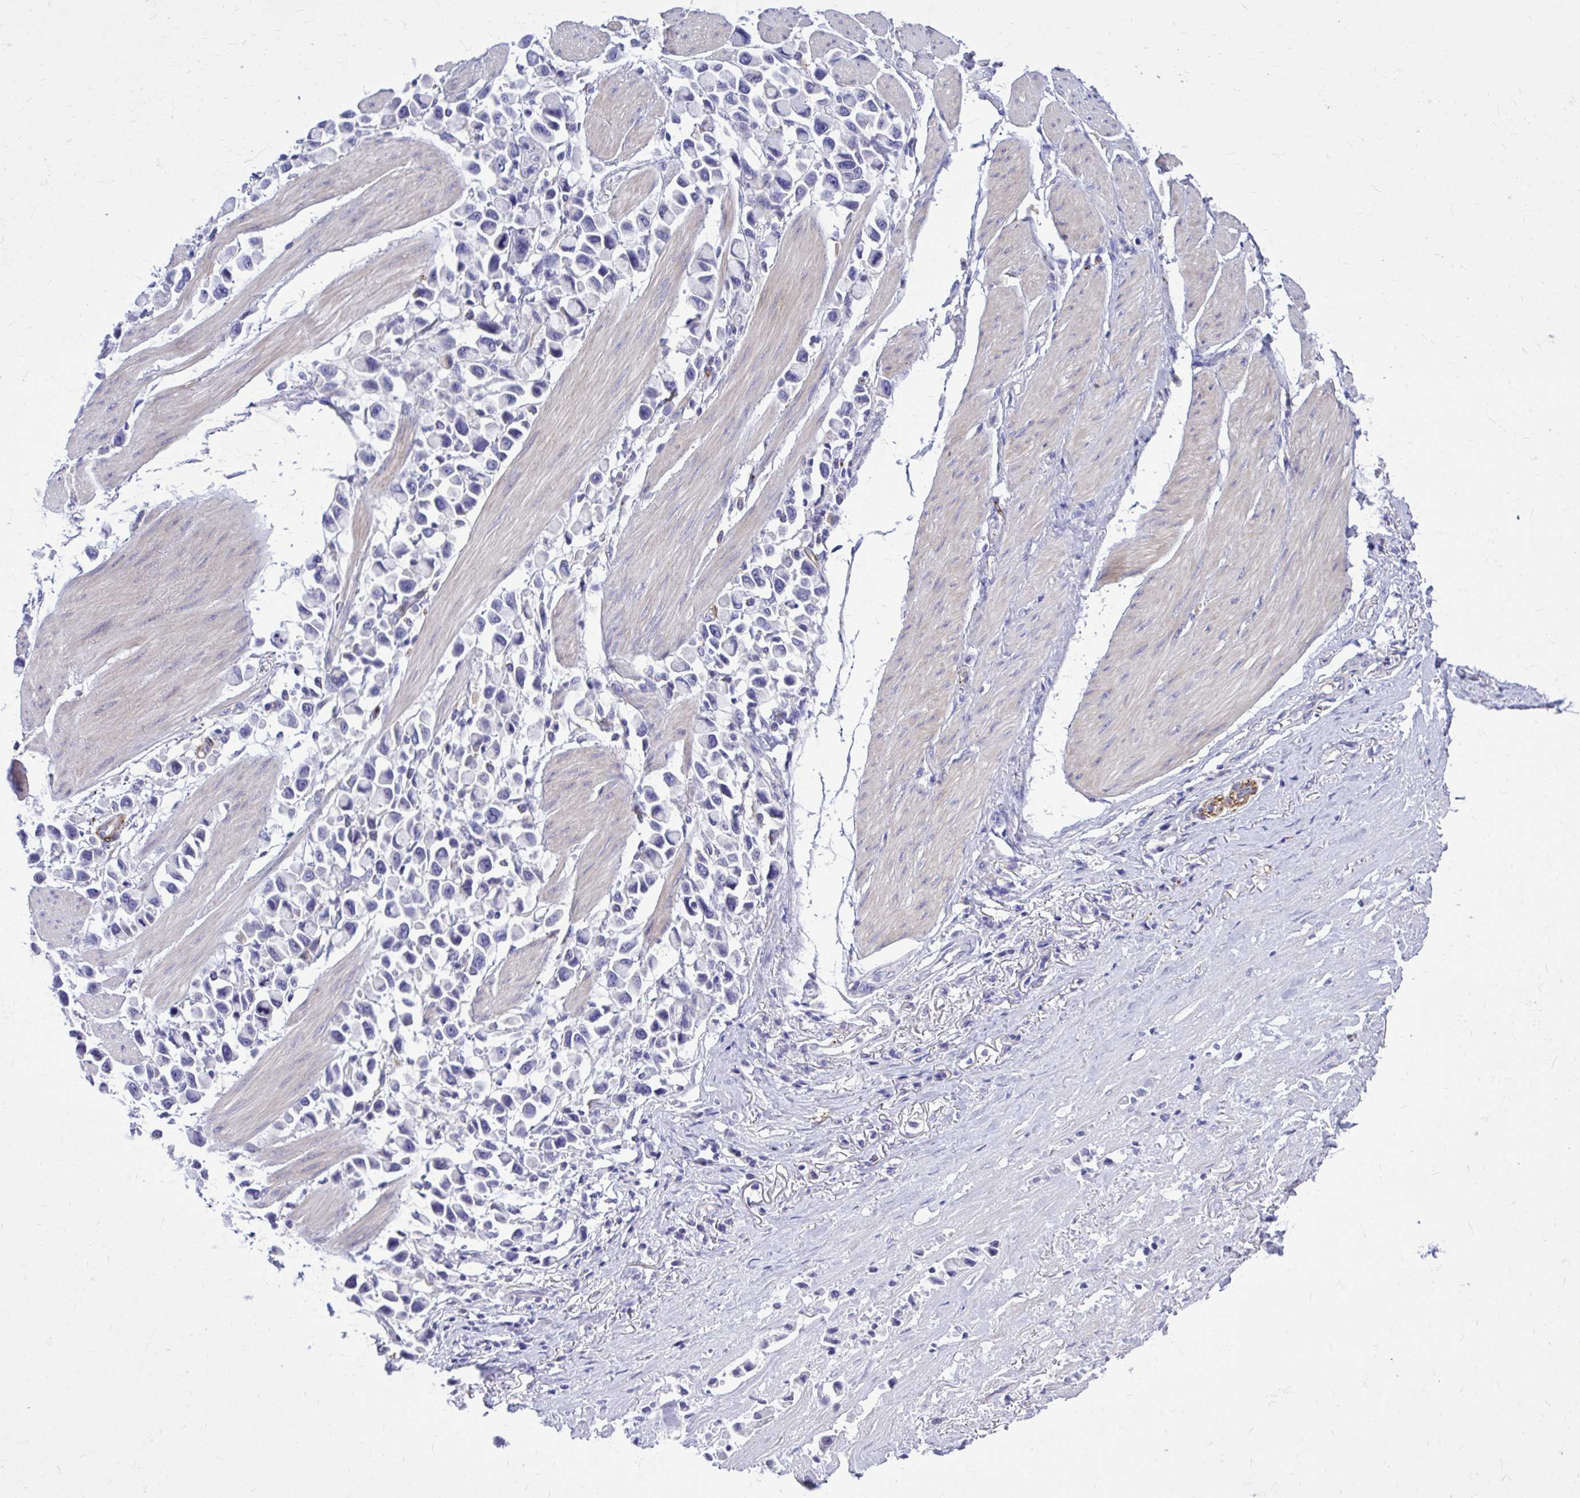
{"staining": {"intensity": "negative", "quantity": "none", "location": "none"}, "tissue": "stomach cancer", "cell_type": "Tumor cells", "image_type": "cancer", "snomed": [{"axis": "morphology", "description": "Adenocarcinoma, NOS"}, {"axis": "topography", "description": "Stomach"}], "caption": "A micrograph of human stomach adenocarcinoma is negative for staining in tumor cells. The staining is performed using DAB (3,3'-diaminobenzidine) brown chromogen with nuclei counter-stained in using hematoxylin.", "gene": "EPB41L1", "patient": {"sex": "female", "age": 81}}